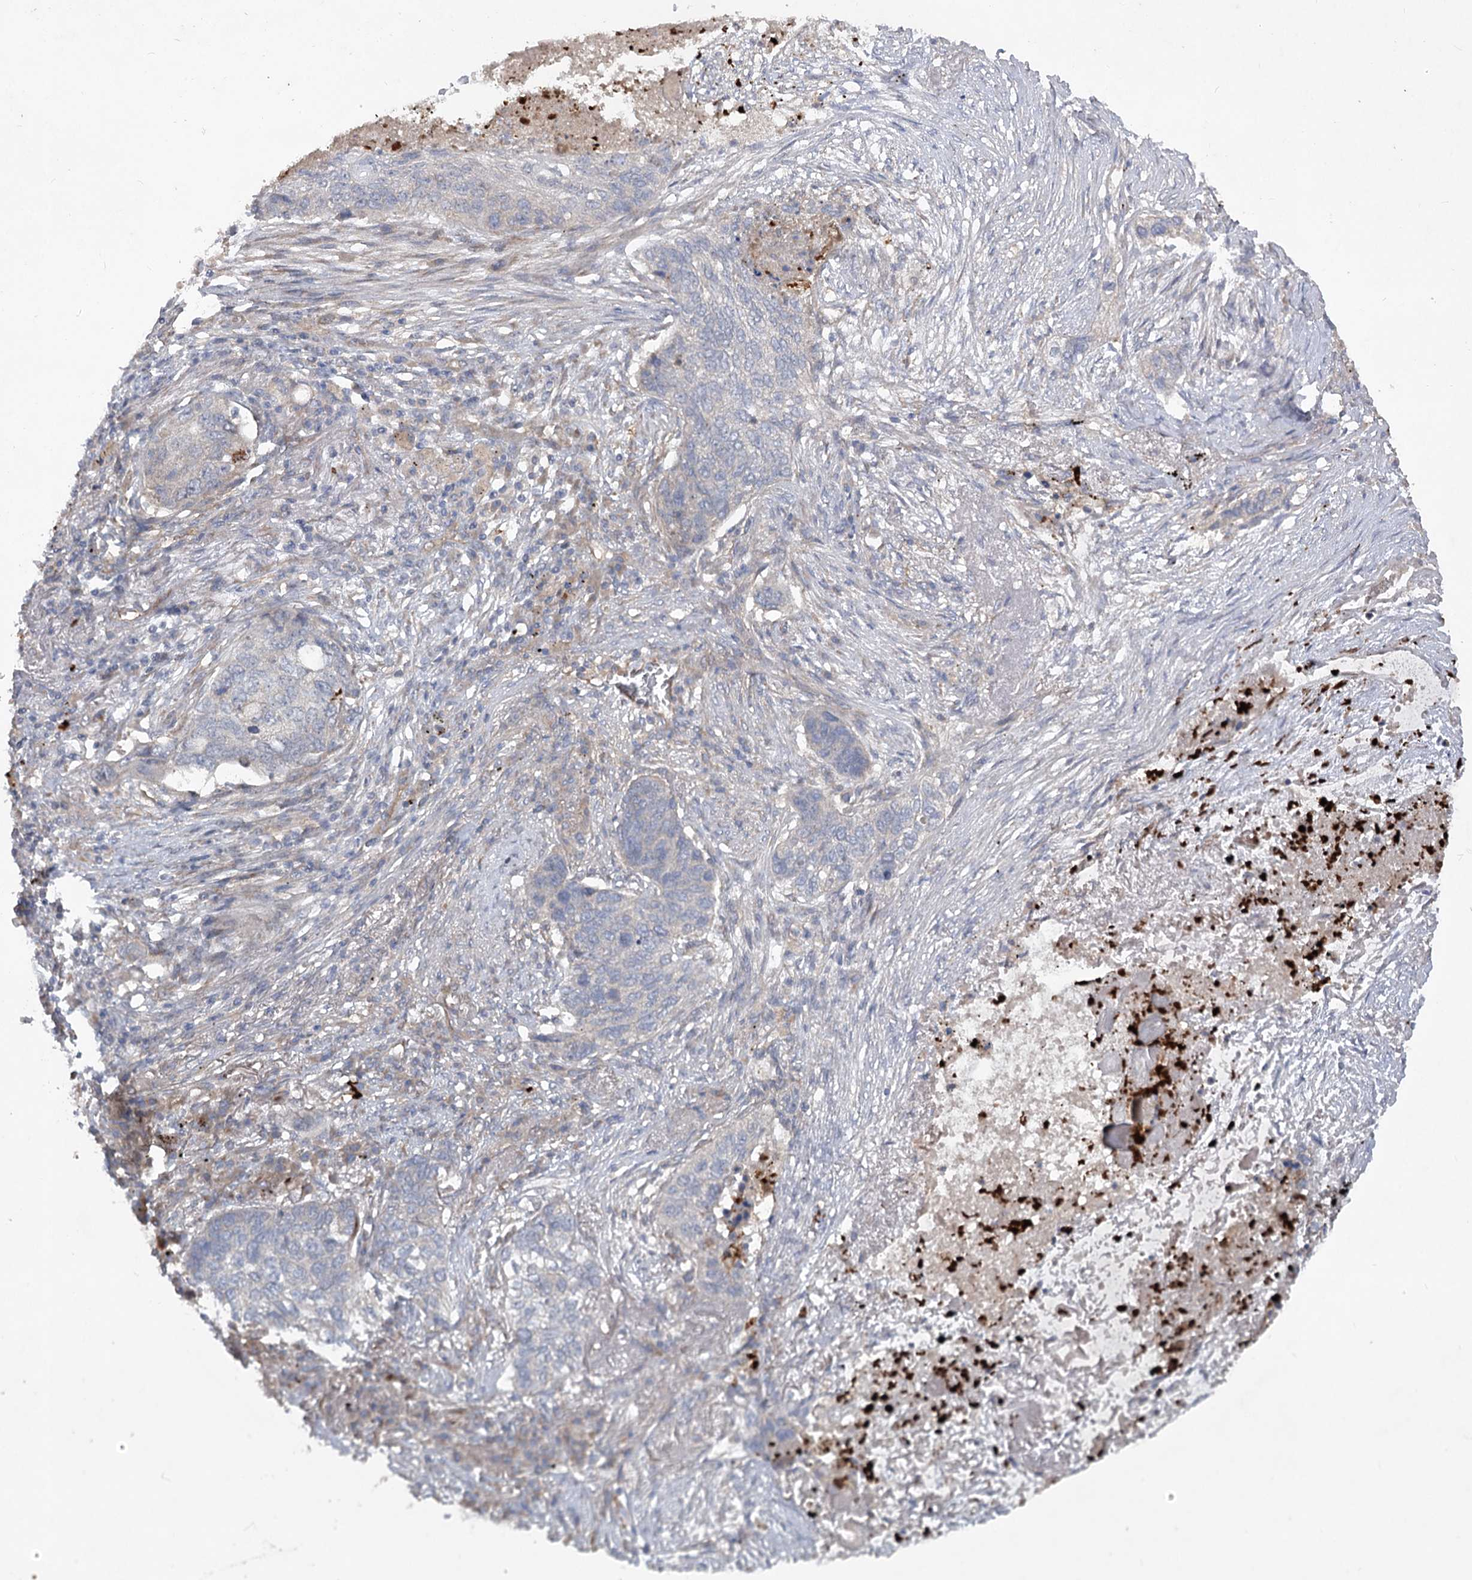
{"staining": {"intensity": "negative", "quantity": "none", "location": "none"}, "tissue": "lung cancer", "cell_type": "Tumor cells", "image_type": "cancer", "snomed": [{"axis": "morphology", "description": "Squamous cell carcinoma, NOS"}, {"axis": "topography", "description": "Lung"}], "caption": "Squamous cell carcinoma (lung) was stained to show a protein in brown. There is no significant staining in tumor cells. (Stains: DAB immunohistochemistry with hematoxylin counter stain, Microscopy: brightfield microscopy at high magnification).", "gene": "RIN2", "patient": {"sex": "female", "age": 63}}